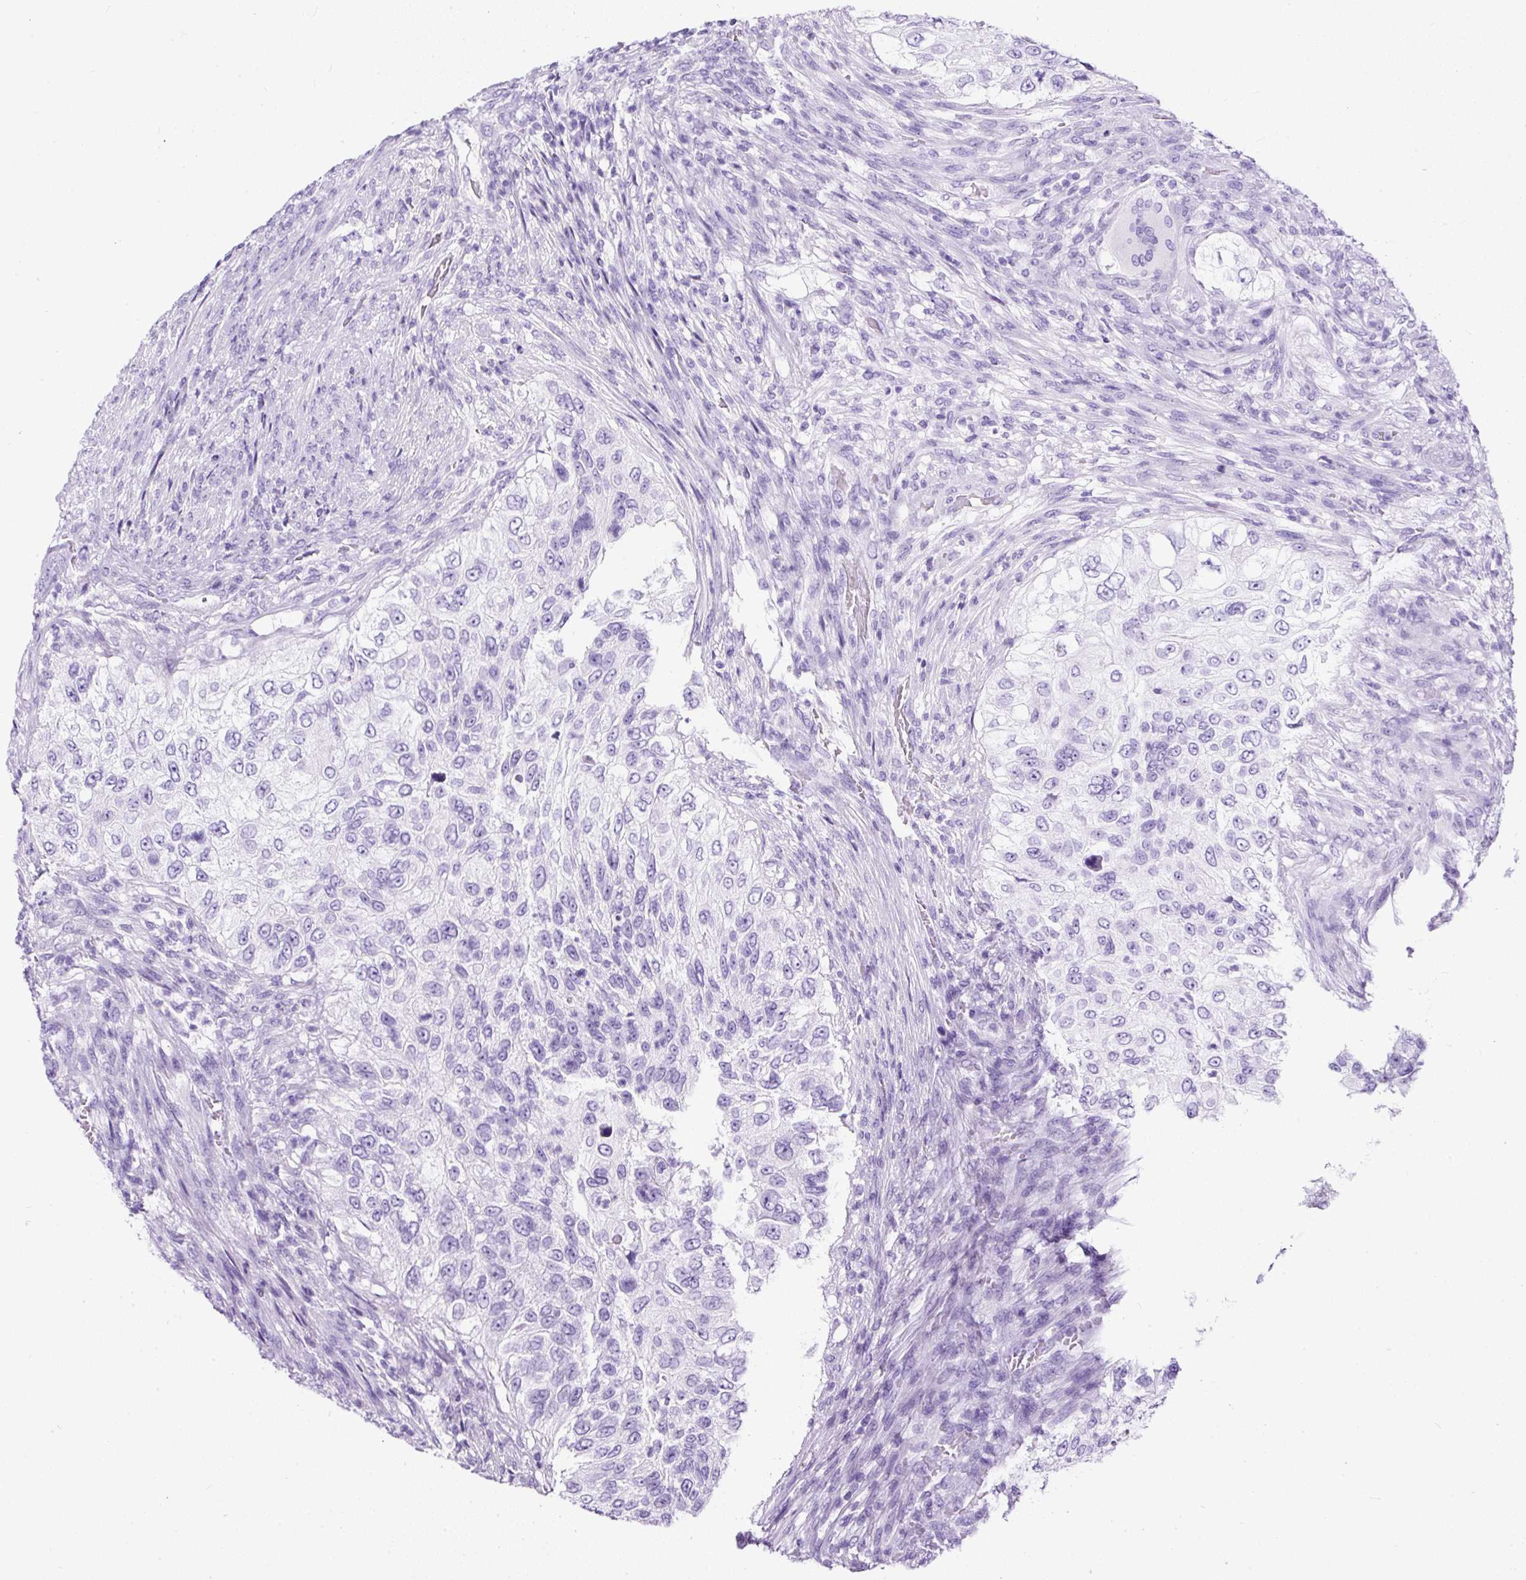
{"staining": {"intensity": "negative", "quantity": "none", "location": "none"}, "tissue": "urothelial cancer", "cell_type": "Tumor cells", "image_type": "cancer", "snomed": [{"axis": "morphology", "description": "Urothelial carcinoma, High grade"}, {"axis": "topography", "description": "Urinary bladder"}], "caption": "The photomicrograph displays no significant expression in tumor cells of high-grade urothelial carcinoma.", "gene": "NTS", "patient": {"sex": "female", "age": 60}}